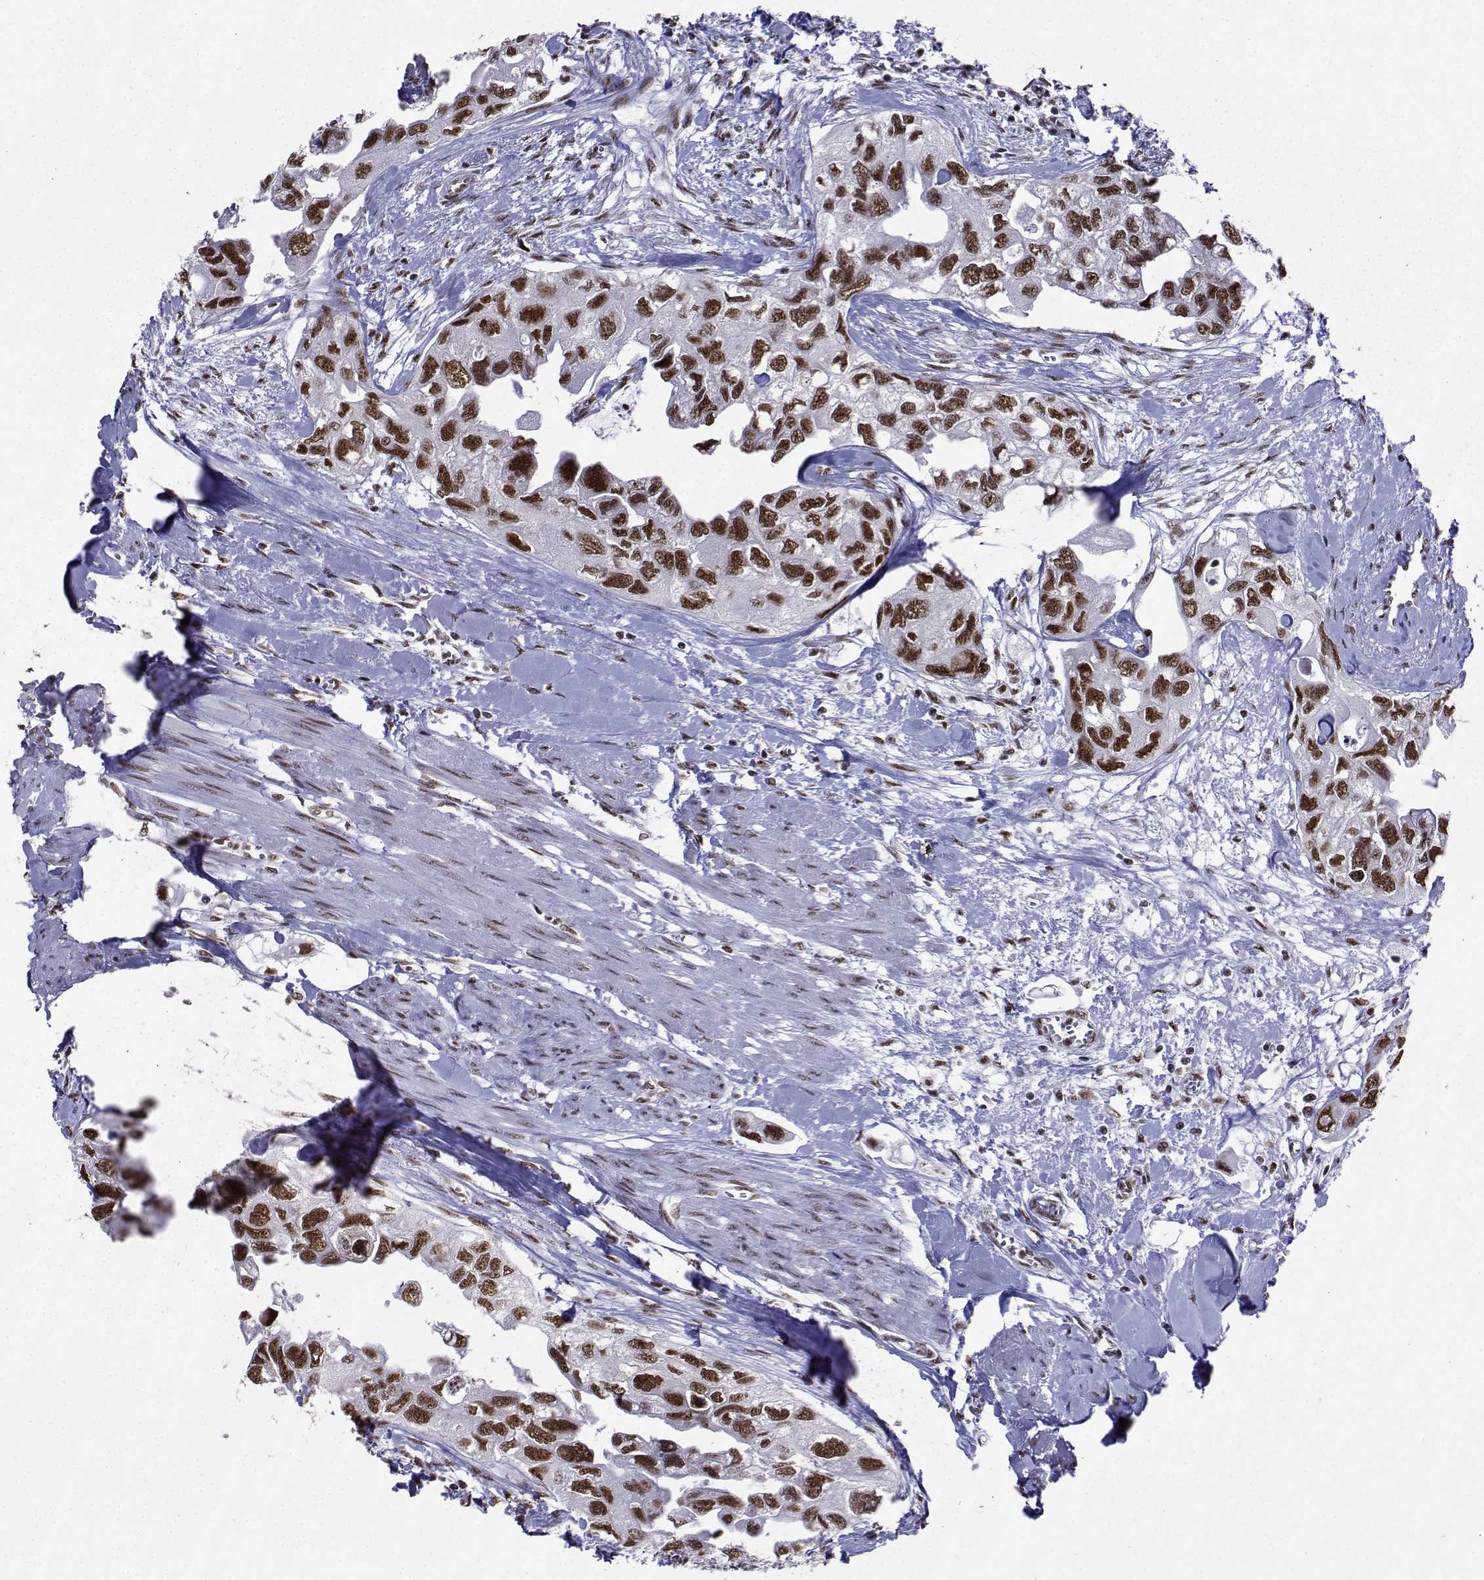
{"staining": {"intensity": "strong", "quantity": "25%-75%", "location": "nuclear"}, "tissue": "urothelial cancer", "cell_type": "Tumor cells", "image_type": "cancer", "snomed": [{"axis": "morphology", "description": "Urothelial carcinoma, High grade"}, {"axis": "topography", "description": "Urinary bladder"}], "caption": "High-grade urothelial carcinoma tissue displays strong nuclear expression in about 25%-75% of tumor cells Nuclei are stained in blue.", "gene": "SNRPB2", "patient": {"sex": "male", "age": 59}}